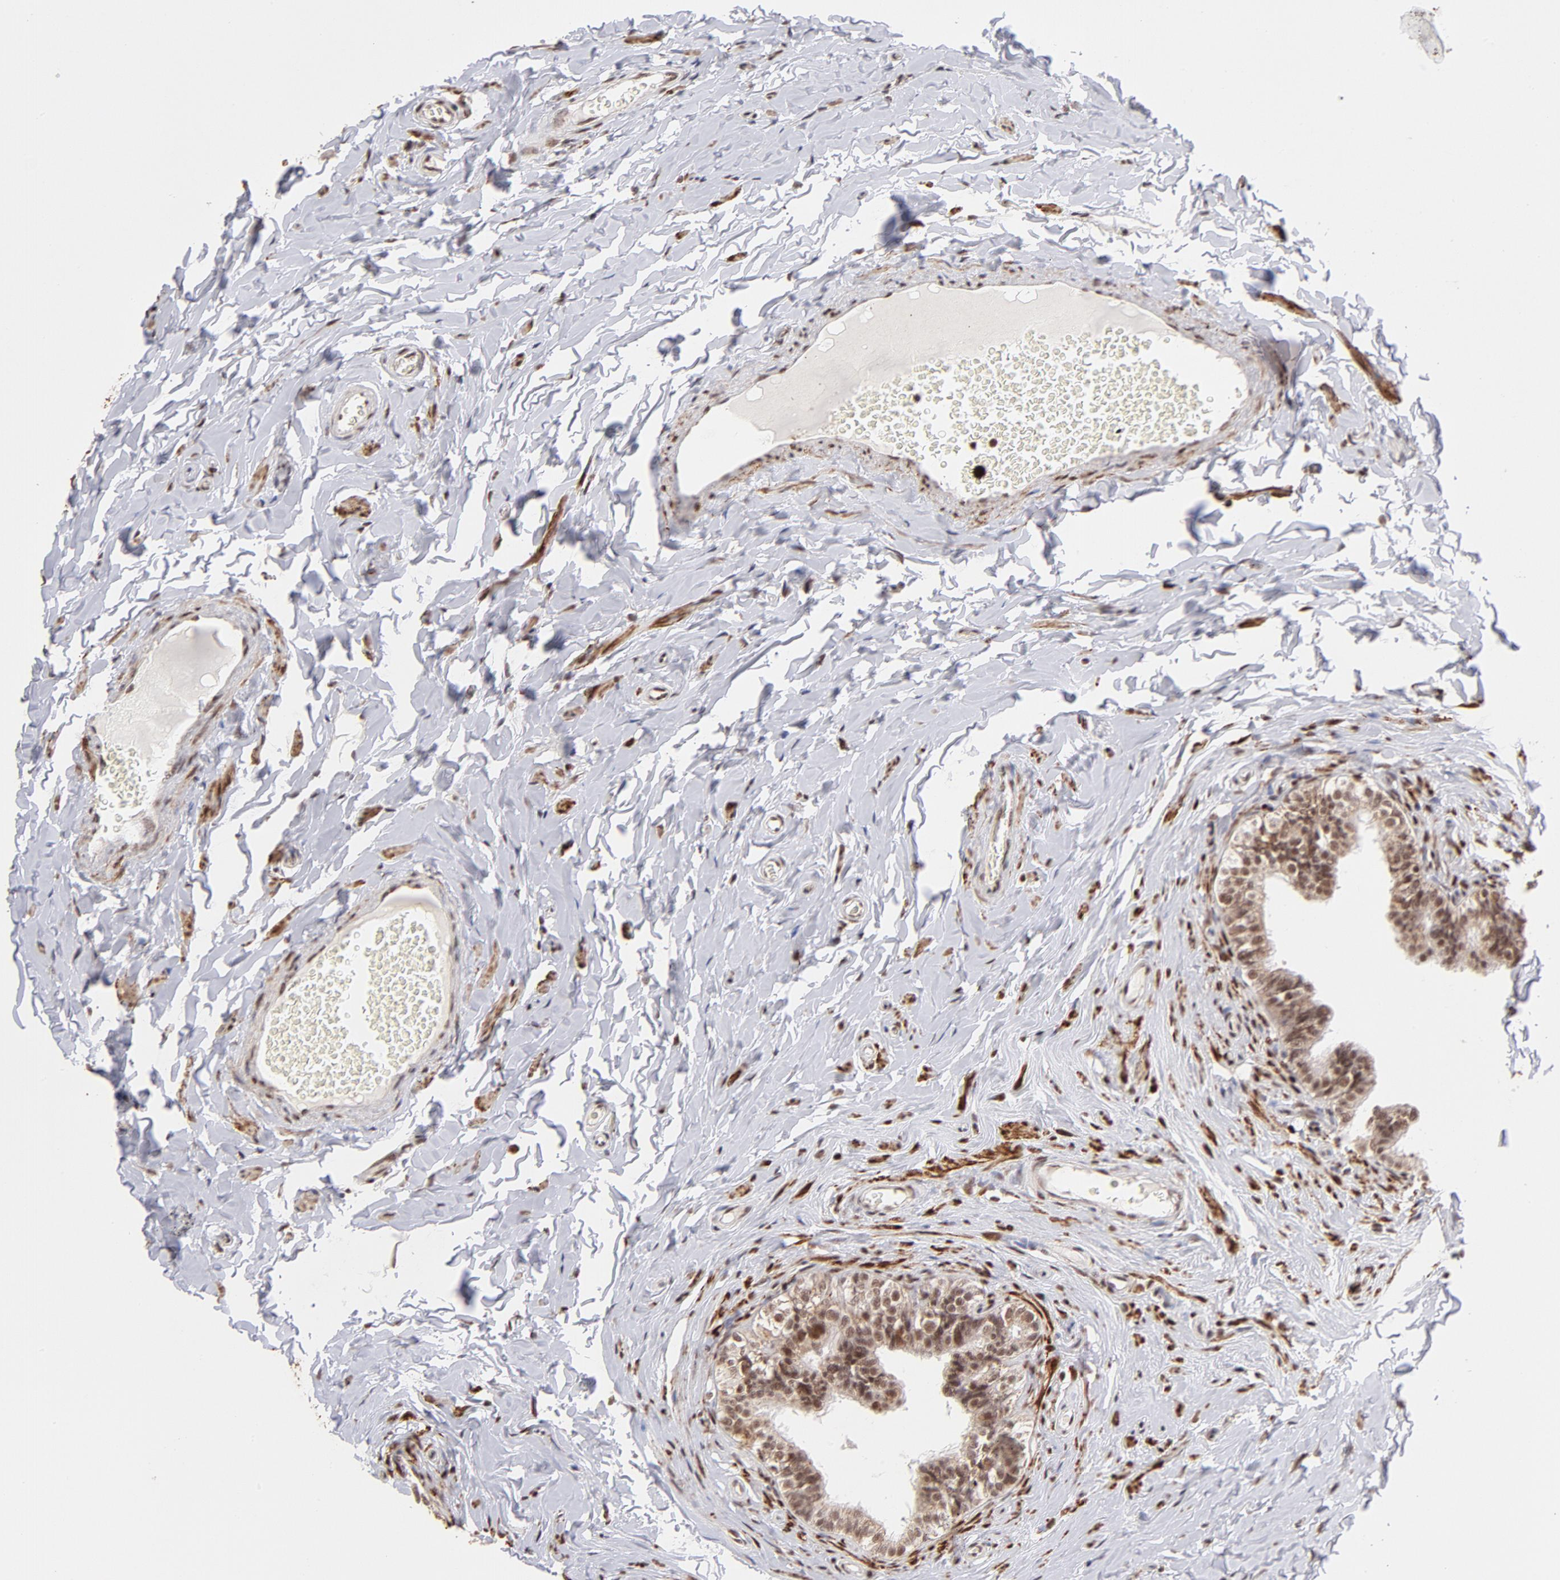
{"staining": {"intensity": "moderate", "quantity": ">75%", "location": "cytoplasmic/membranous,nuclear"}, "tissue": "epididymis", "cell_type": "Glandular cells", "image_type": "normal", "snomed": [{"axis": "morphology", "description": "Normal tissue, NOS"}, {"axis": "topography", "description": "Soft tissue"}, {"axis": "topography", "description": "Epididymis"}], "caption": "DAB (3,3'-diaminobenzidine) immunohistochemical staining of normal human epididymis shows moderate cytoplasmic/membranous,nuclear protein expression in about >75% of glandular cells. (DAB = brown stain, brightfield microscopy at high magnification).", "gene": "ZFX", "patient": {"sex": "male", "age": 26}}